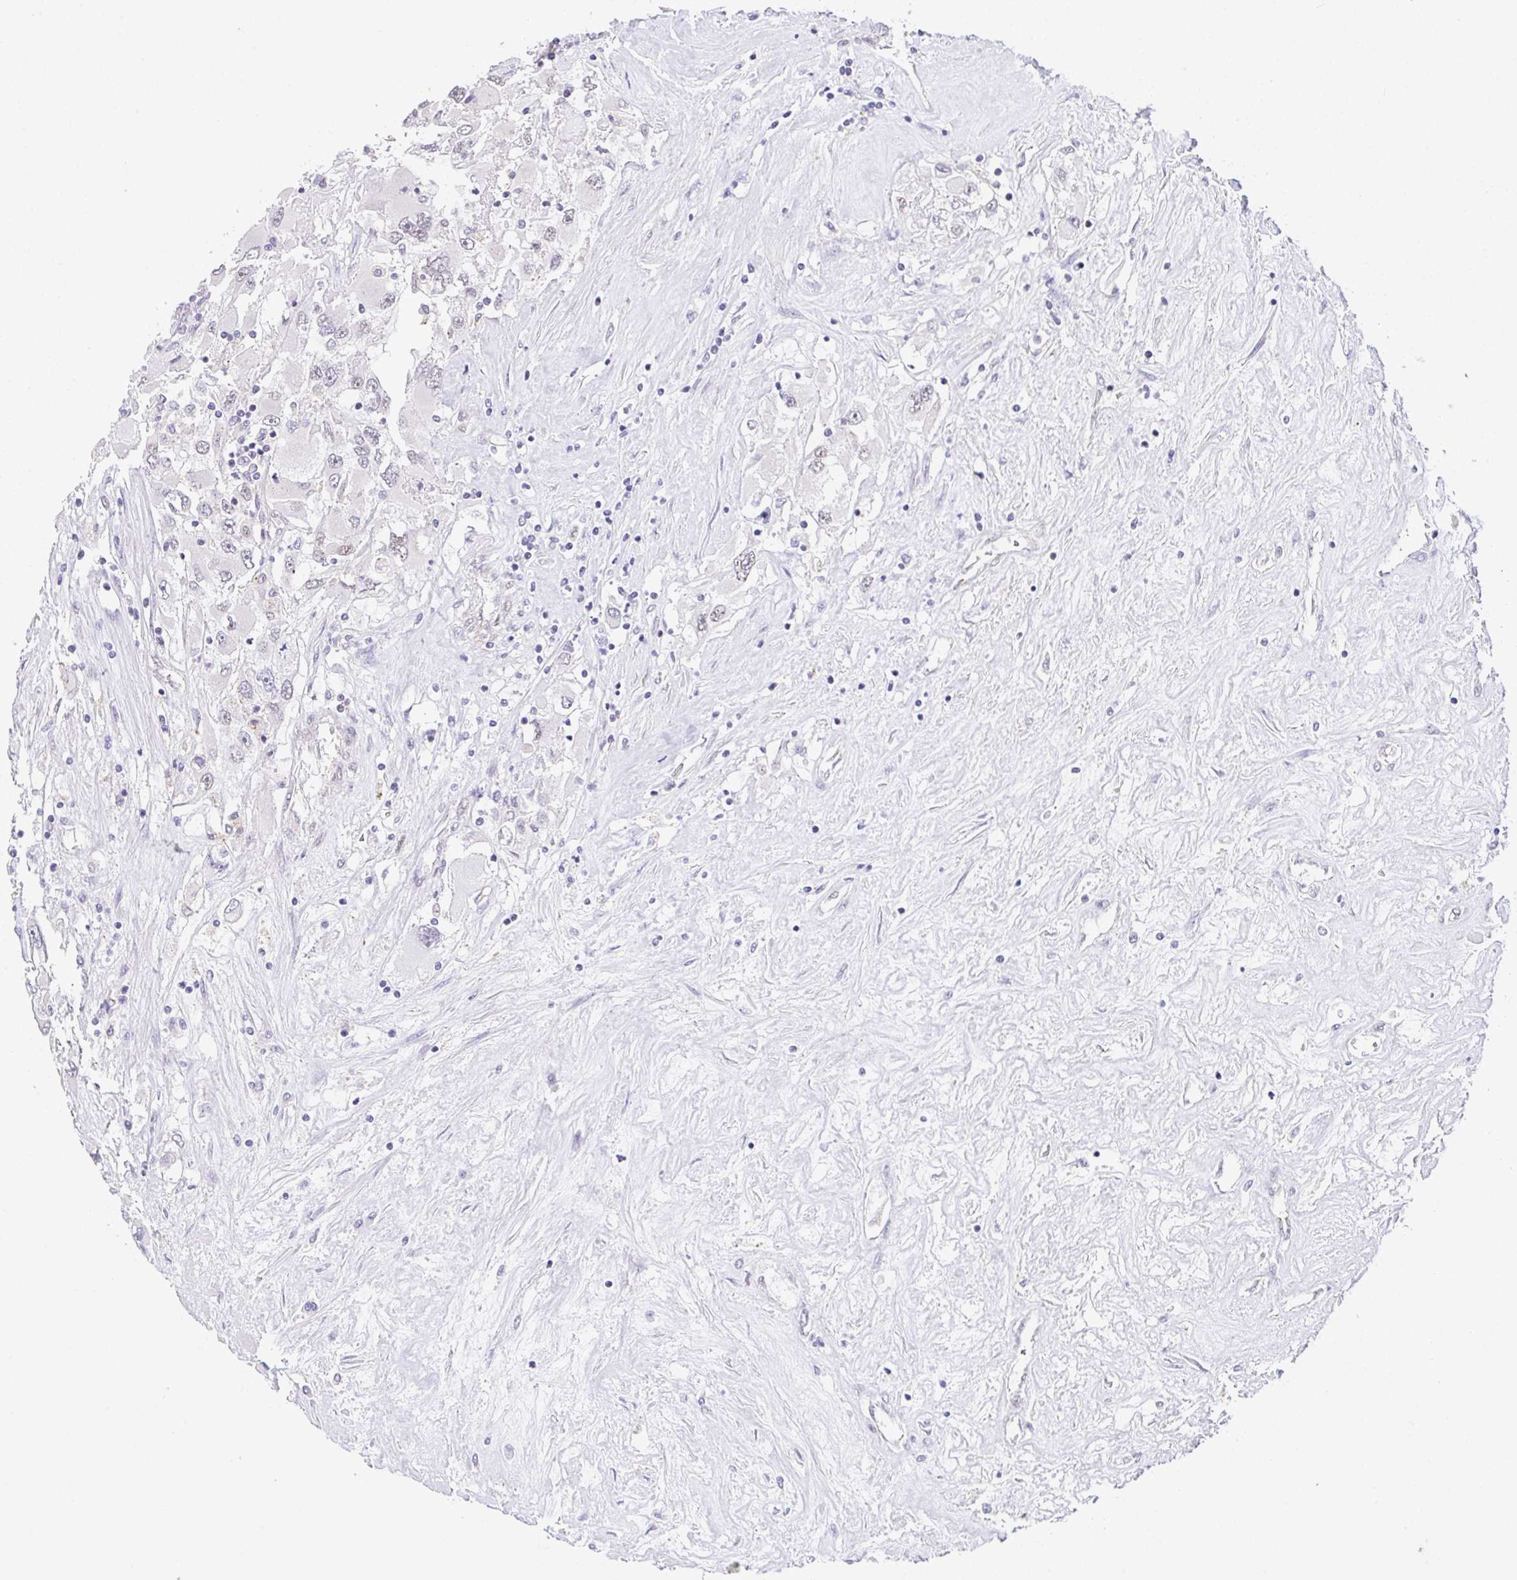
{"staining": {"intensity": "negative", "quantity": "none", "location": "none"}, "tissue": "renal cancer", "cell_type": "Tumor cells", "image_type": "cancer", "snomed": [{"axis": "morphology", "description": "Adenocarcinoma, NOS"}, {"axis": "topography", "description": "Kidney"}], "caption": "A histopathology image of renal cancer stained for a protein displays no brown staining in tumor cells. (Stains: DAB (3,3'-diaminobenzidine) immunohistochemistry (IHC) with hematoxylin counter stain, Microscopy: brightfield microscopy at high magnification).", "gene": "CGNL1", "patient": {"sex": "female", "age": 52}}